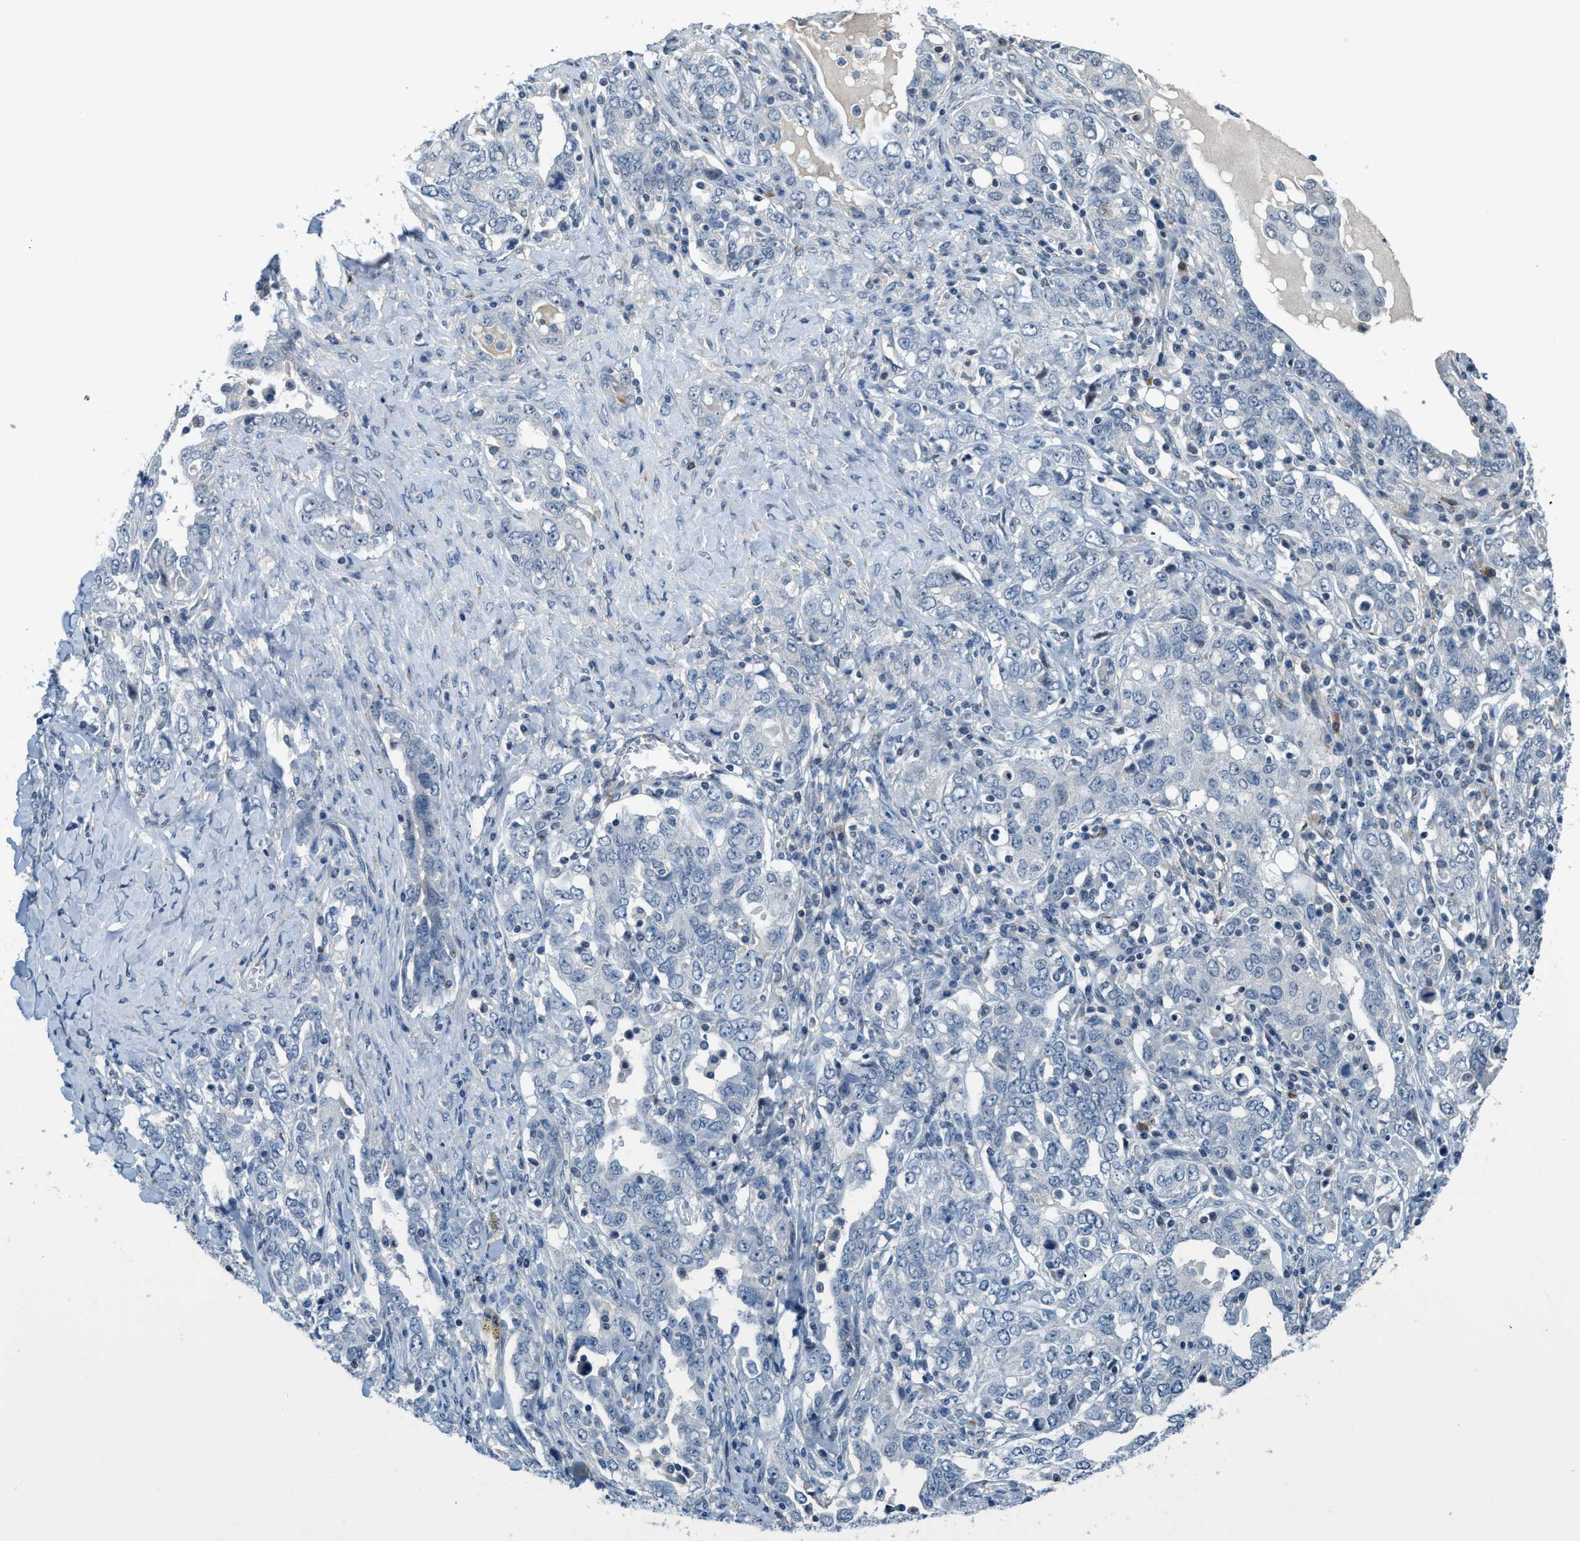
{"staining": {"intensity": "negative", "quantity": "none", "location": "none"}, "tissue": "ovarian cancer", "cell_type": "Tumor cells", "image_type": "cancer", "snomed": [{"axis": "morphology", "description": "Carcinoma, endometroid"}, {"axis": "topography", "description": "Ovary"}], "caption": "This is a image of immunohistochemistry staining of endometroid carcinoma (ovarian), which shows no expression in tumor cells. (Brightfield microscopy of DAB (3,3'-diaminobenzidine) IHC at high magnification).", "gene": "TMEM154", "patient": {"sex": "female", "age": 62}}